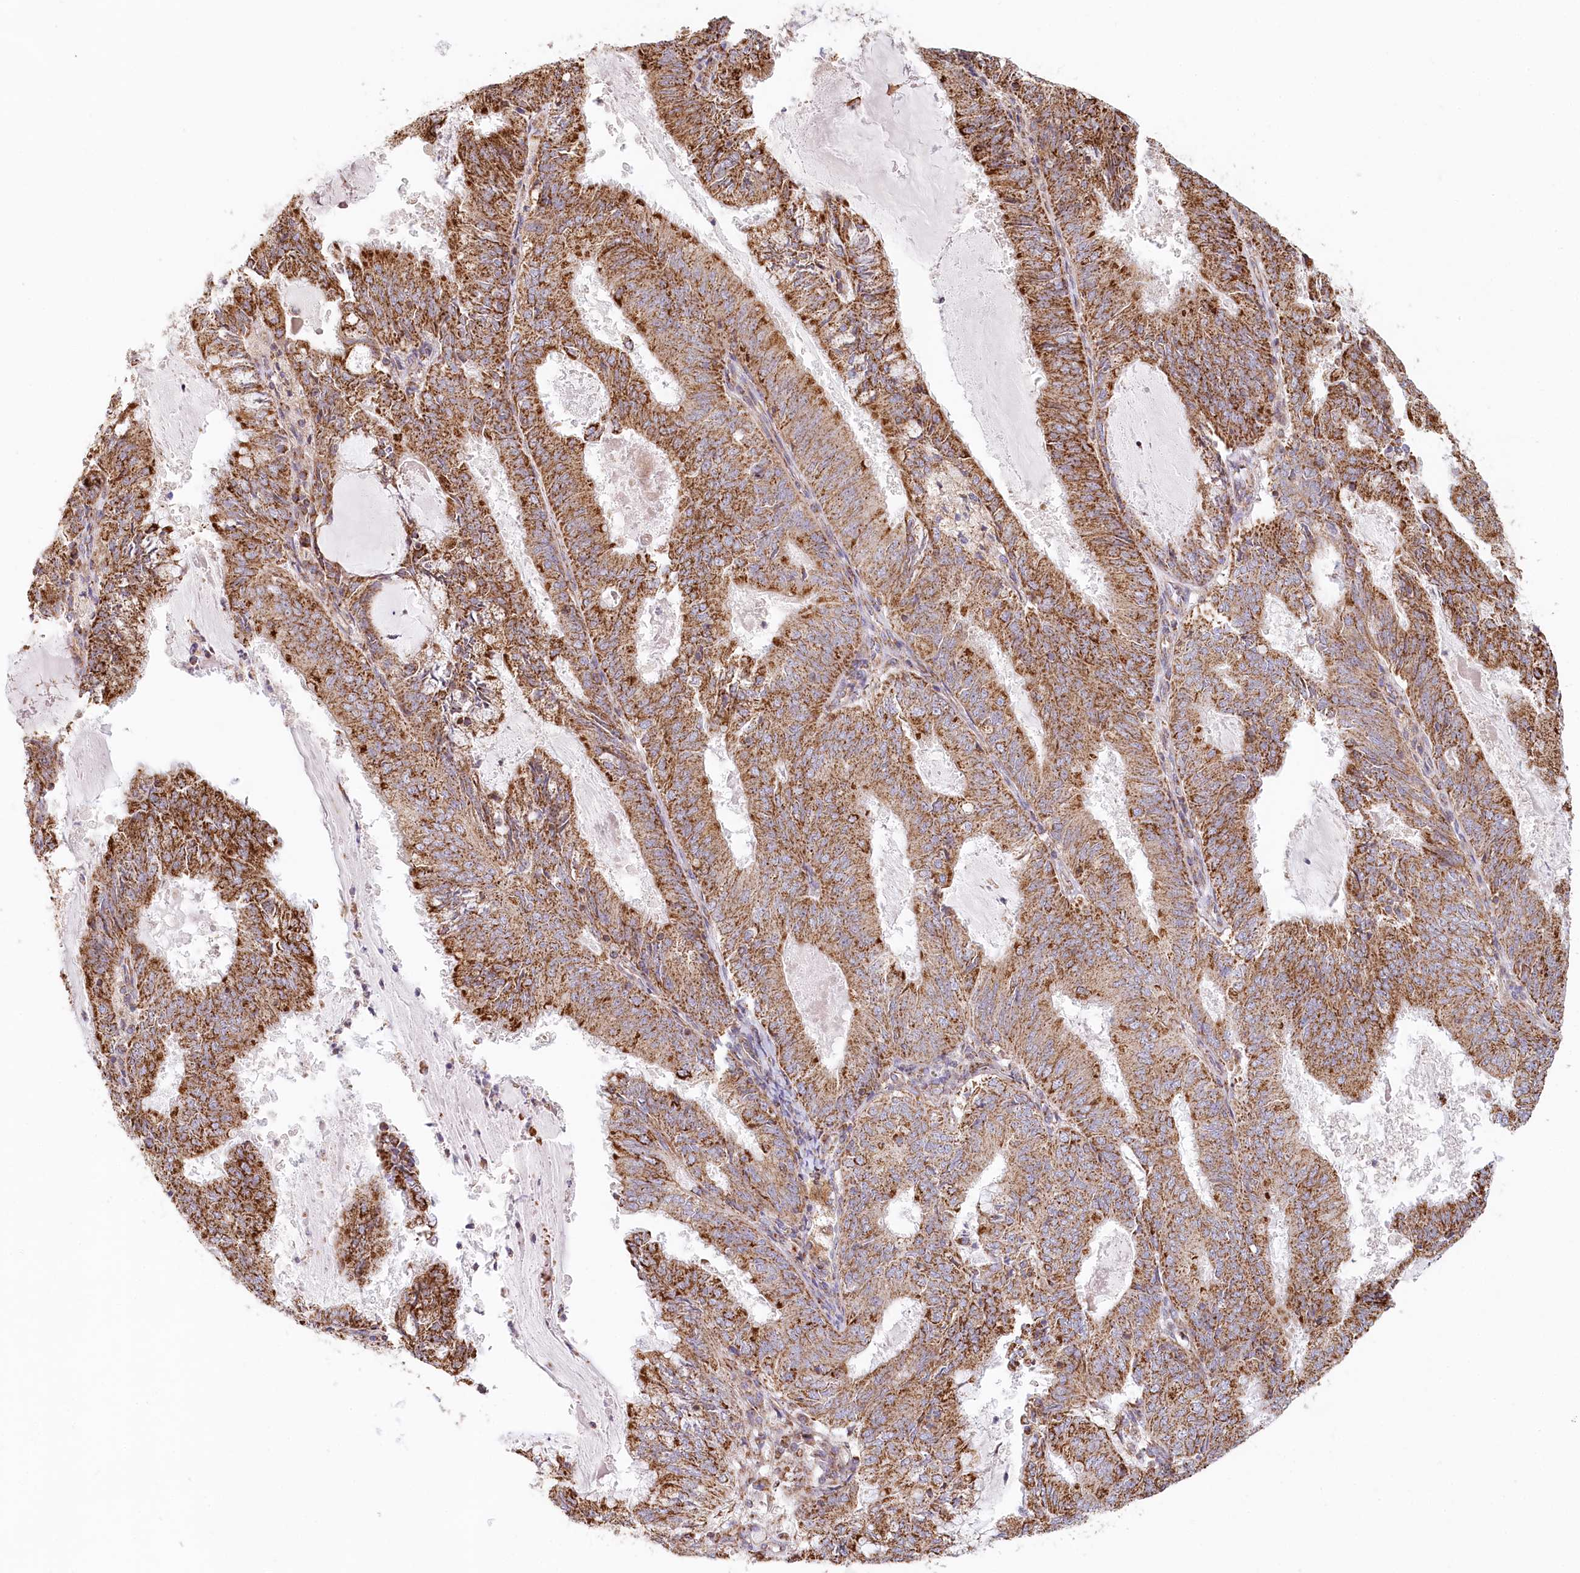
{"staining": {"intensity": "strong", "quantity": ">75%", "location": "cytoplasmic/membranous"}, "tissue": "endometrial cancer", "cell_type": "Tumor cells", "image_type": "cancer", "snomed": [{"axis": "morphology", "description": "Adenocarcinoma, NOS"}, {"axis": "topography", "description": "Endometrium"}], "caption": "A high-resolution histopathology image shows immunohistochemistry (IHC) staining of endometrial adenocarcinoma, which displays strong cytoplasmic/membranous positivity in about >75% of tumor cells.", "gene": "UMPS", "patient": {"sex": "female", "age": 57}}